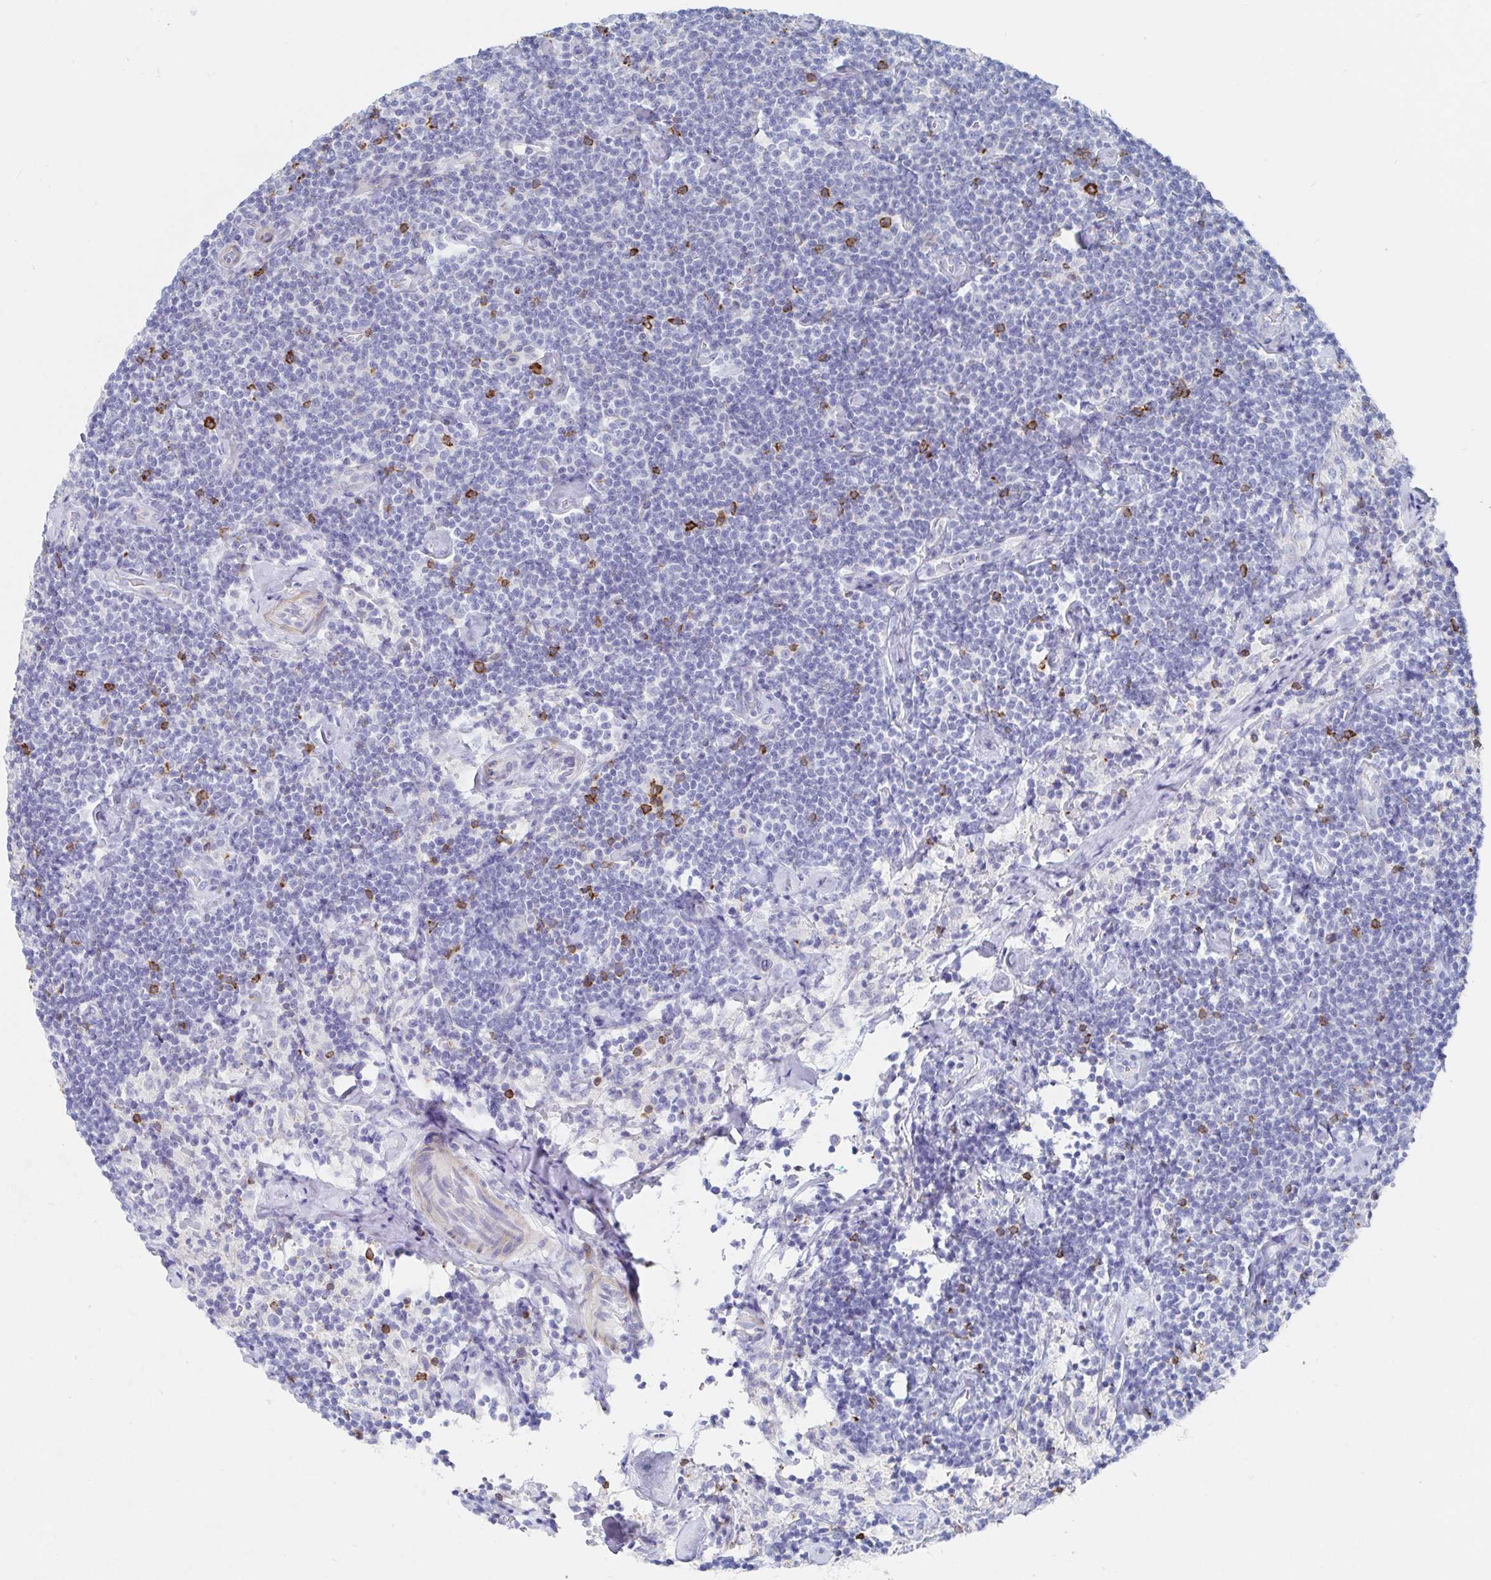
{"staining": {"intensity": "negative", "quantity": "none", "location": "none"}, "tissue": "lymphoma", "cell_type": "Tumor cells", "image_type": "cancer", "snomed": [{"axis": "morphology", "description": "Malignant lymphoma, non-Hodgkin's type, Low grade"}, {"axis": "topography", "description": "Lymph node"}], "caption": "Immunohistochemical staining of low-grade malignant lymphoma, non-Hodgkin's type displays no significant positivity in tumor cells. (Immunohistochemistry (ihc), brightfield microscopy, high magnification).", "gene": "PACSIN1", "patient": {"sex": "male", "age": 81}}